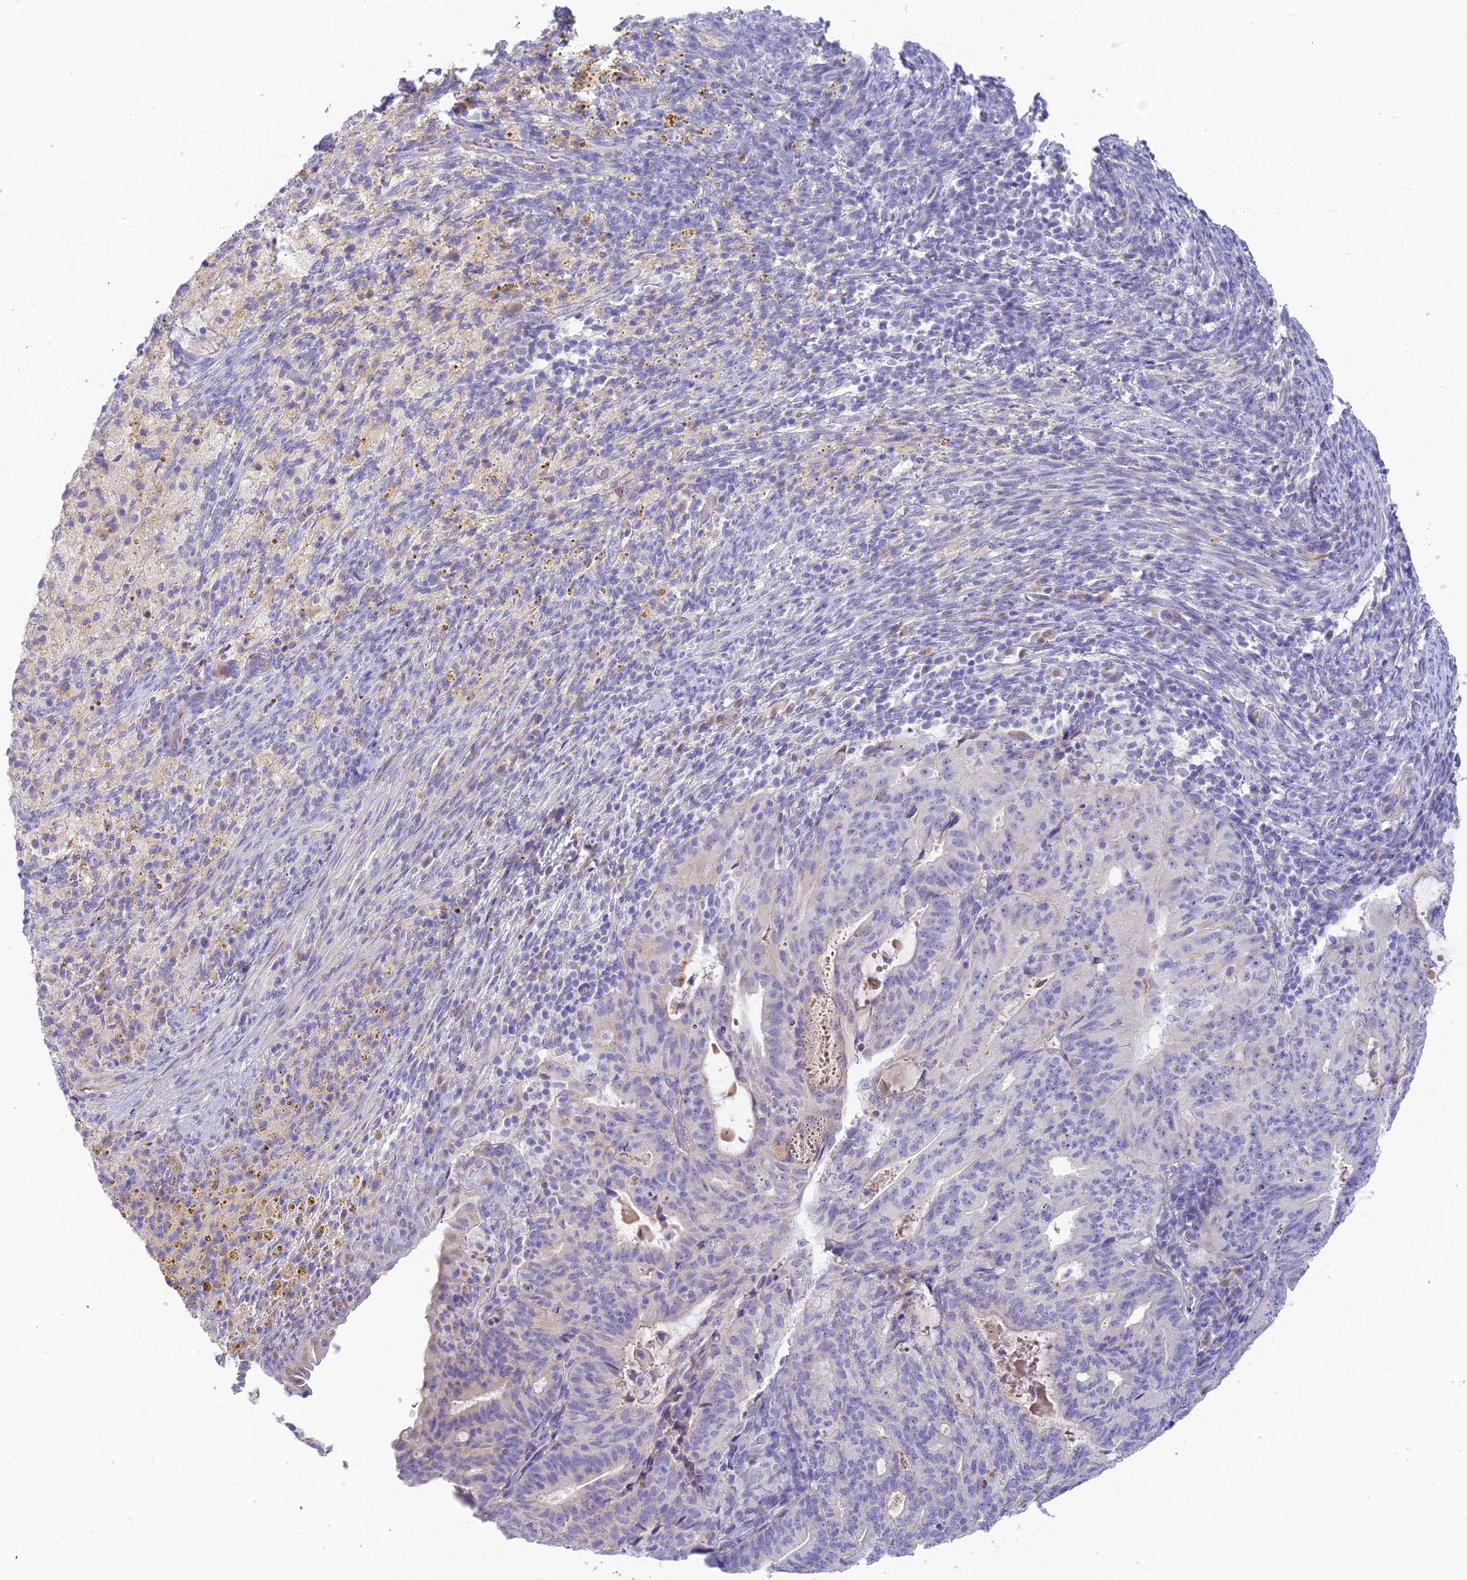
{"staining": {"intensity": "negative", "quantity": "none", "location": "none"}, "tissue": "endometrial cancer", "cell_type": "Tumor cells", "image_type": "cancer", "snomed": [{"axis": "morphology", "description": "Adenocarcinoma, NOS"}, {"axis": "topography", "description": "Endometrium"}], "caption": "Tumor cells are negative for brown protein staining in endometrial cancer (adenocarcinoma).", "gene": "INTS13", "patient": {"sex": "female", "age": 70}}